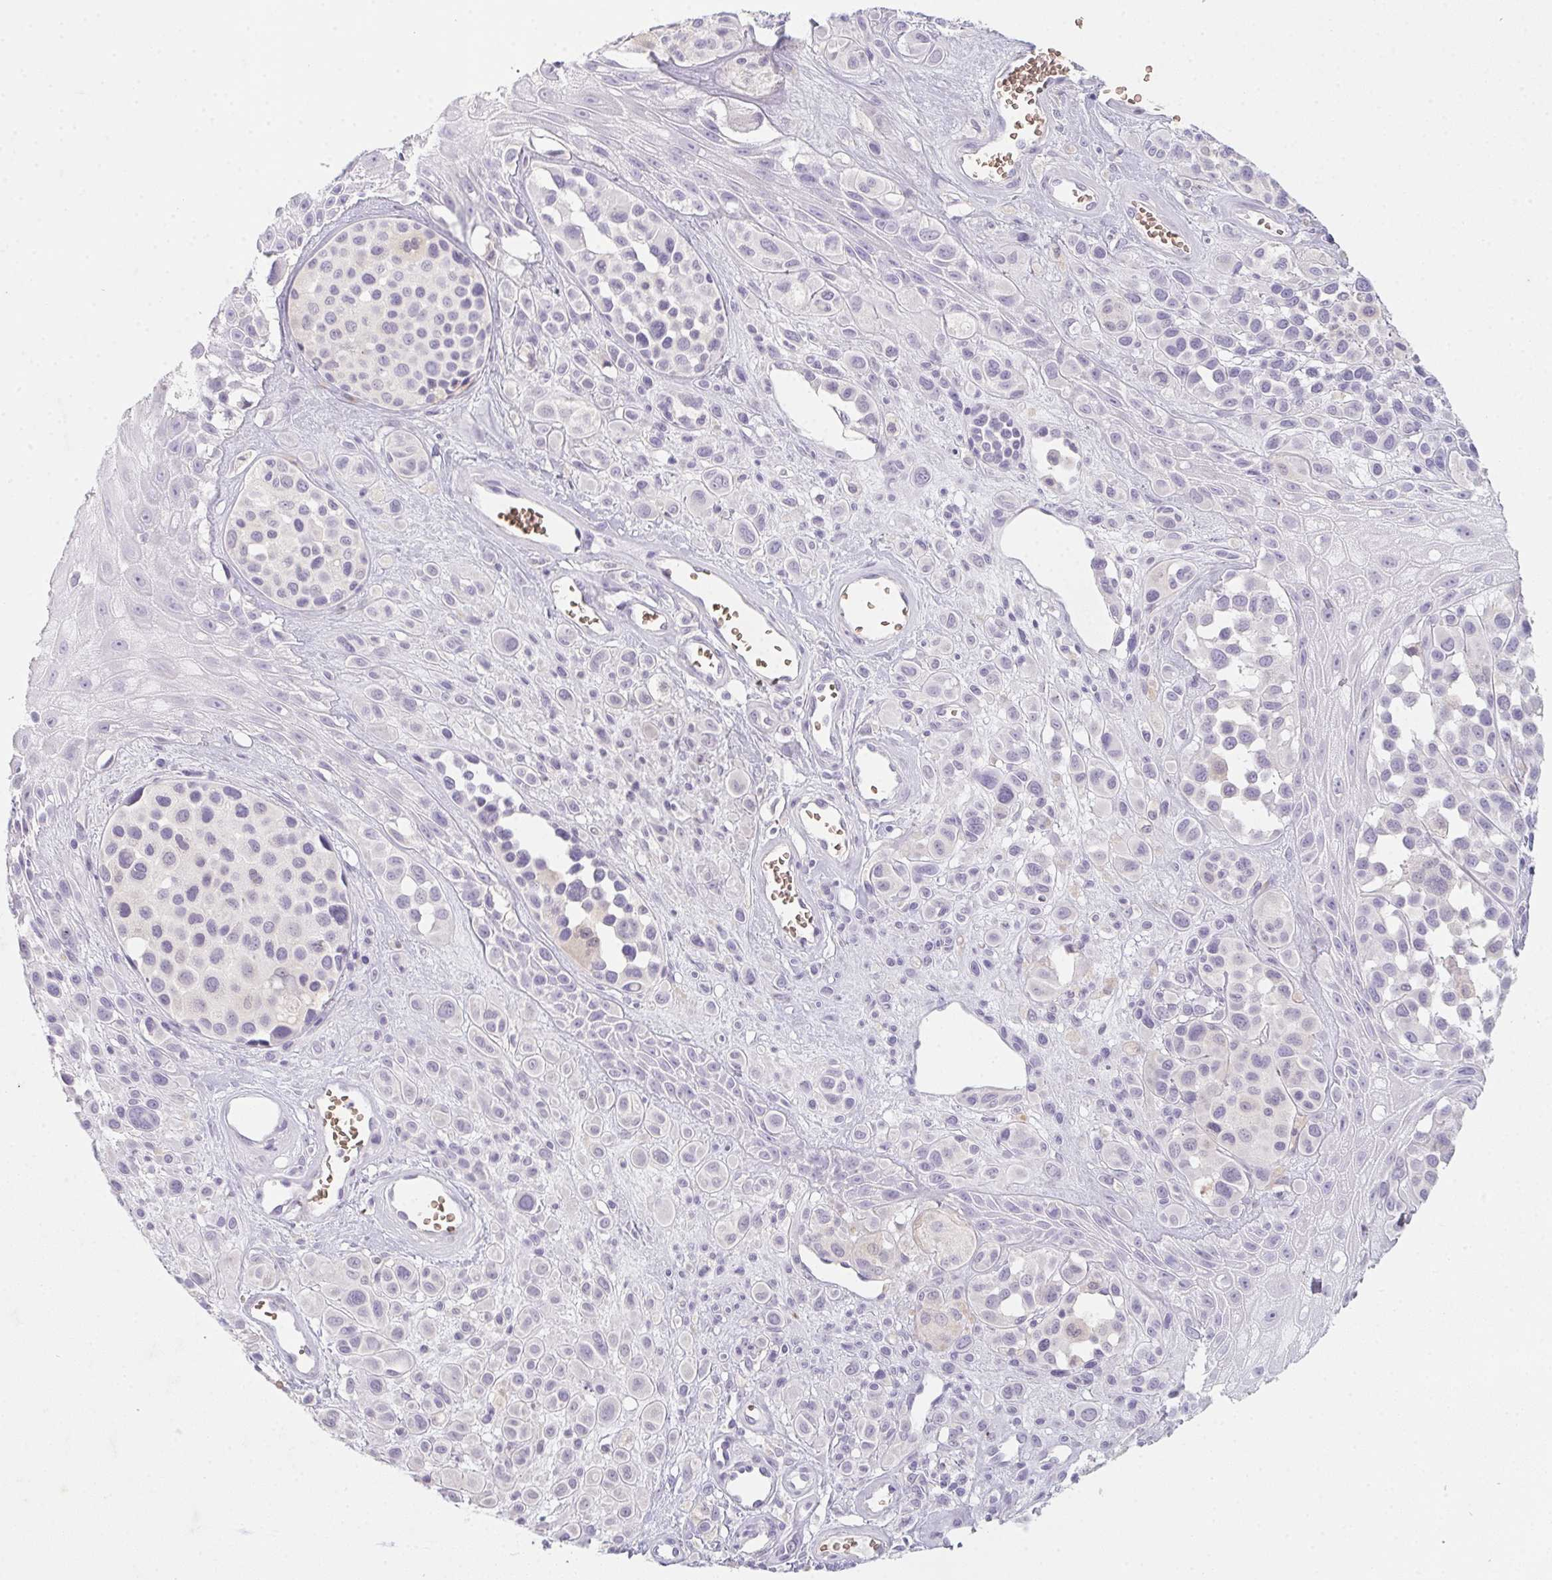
{"staining": {"intensity": "negative", "quantity": "none", "location": "none"}, "tissue": "melanoma", "cell_type": "Tumor cells", "image_type": "cancer", "snomed": [{"axis": "morphology", "description": "Malignant melanoma, NOS"}, {"axis": "topography", "description": "Skin"}], "caption": "IHC image of melanoma stained for a protein (brown), which shows no expression in tumor cells.", "gene": "DCD", "patient": {"sex": "male", "age": 77}}